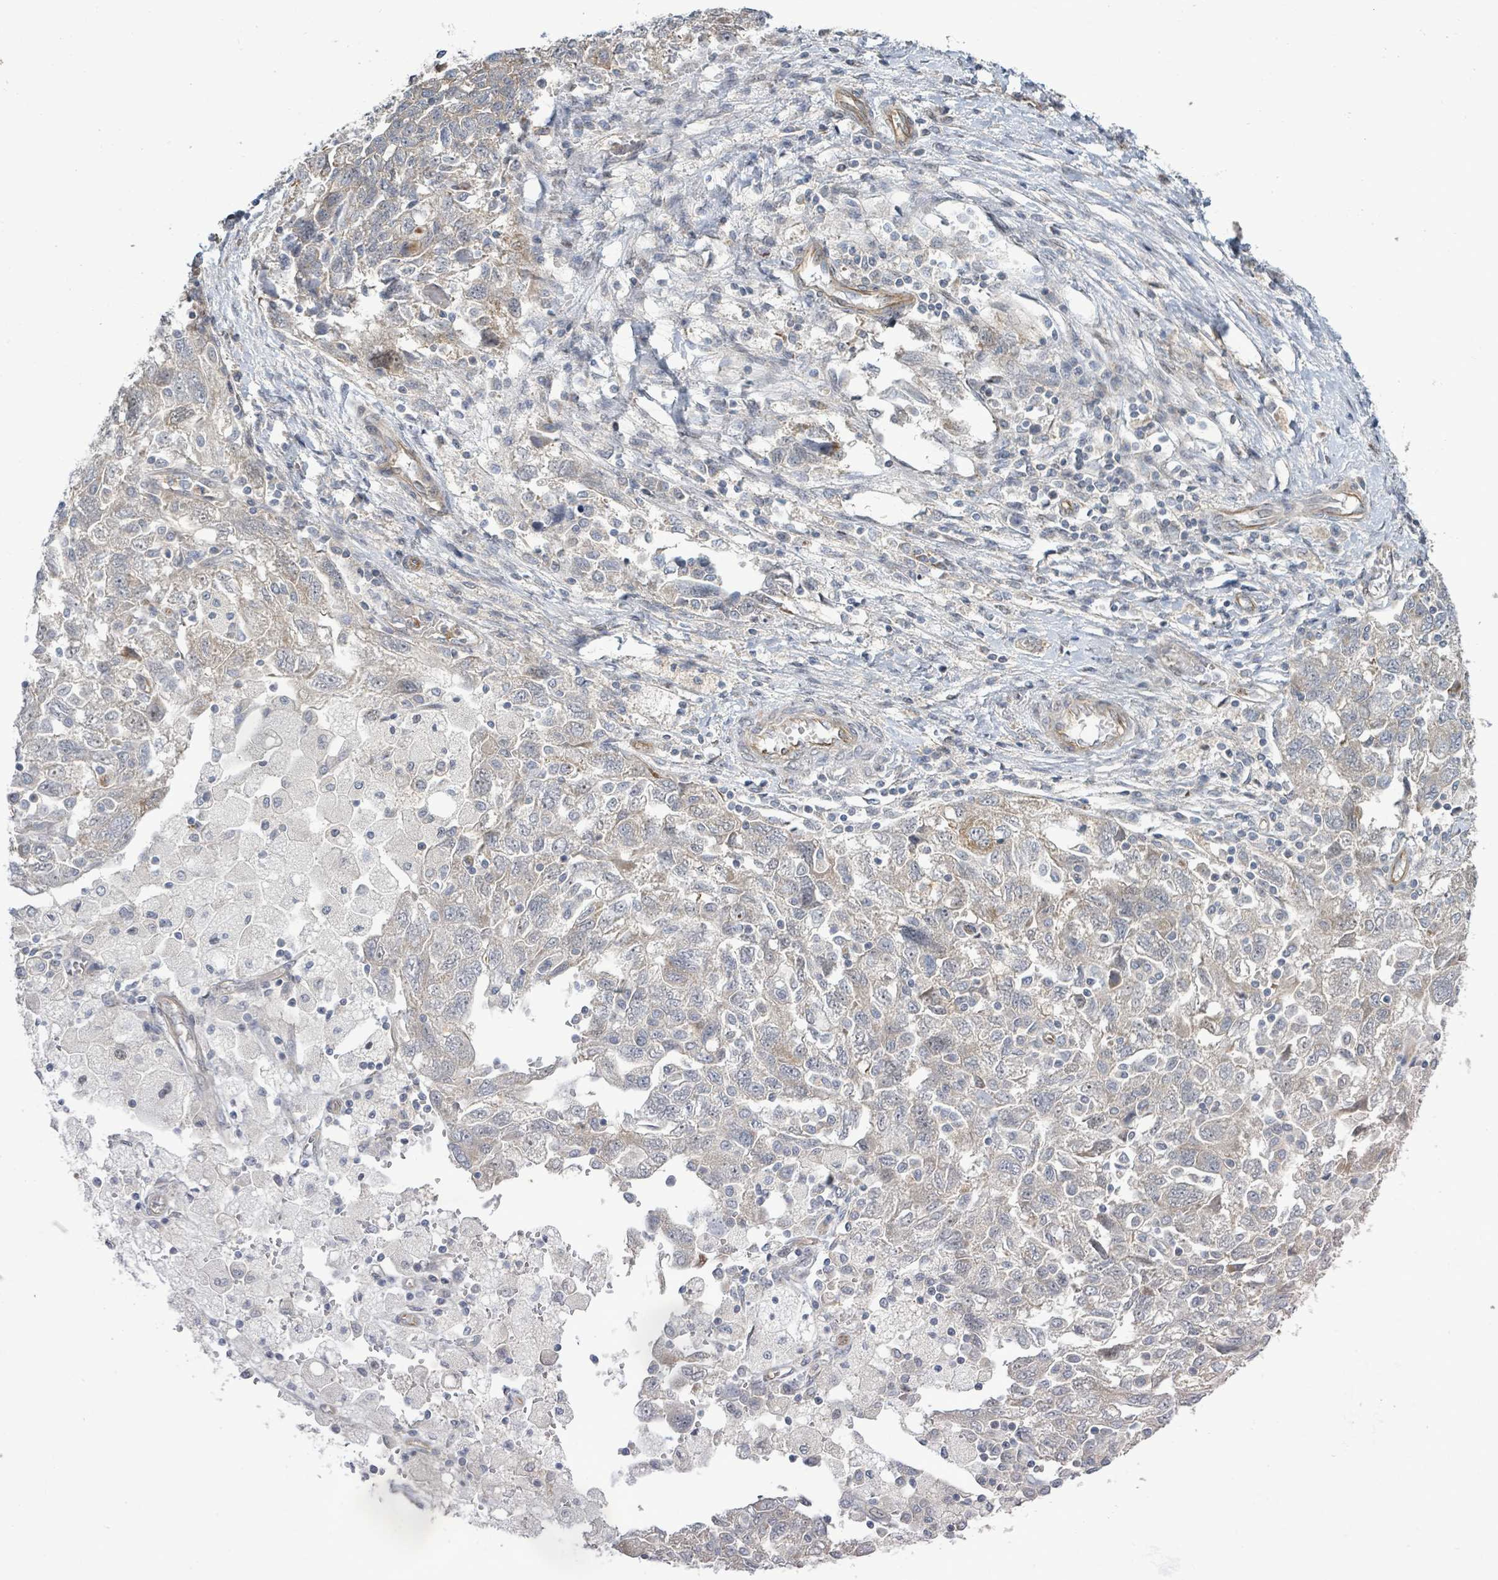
{"staining": {"intensity": "weak", "quantity": "<25%", "location": "cytoplasmic/membranous"}, "tissue": "ovarian cancer", "cell_type": "Tumor cells", "image_type": "cancer", "snomed": [{"axis": "morphology", "description": "Carcinoma, NOS"}, {"axis": "morphology", "description": "Cystadenocarcinoma, serous, NOS"}, {"axis": "topography", "description": "Ovary"}], "caption": "The histopathology image reveals no significant staining in tumor cells of carcinoma (ovarian). (DAB (3,3'-diaminobenzidine) immunohistochemistry (IHC), high magnification).", "gene": "KBTBD11", "patient": {"sex": "female", "age": 69}}